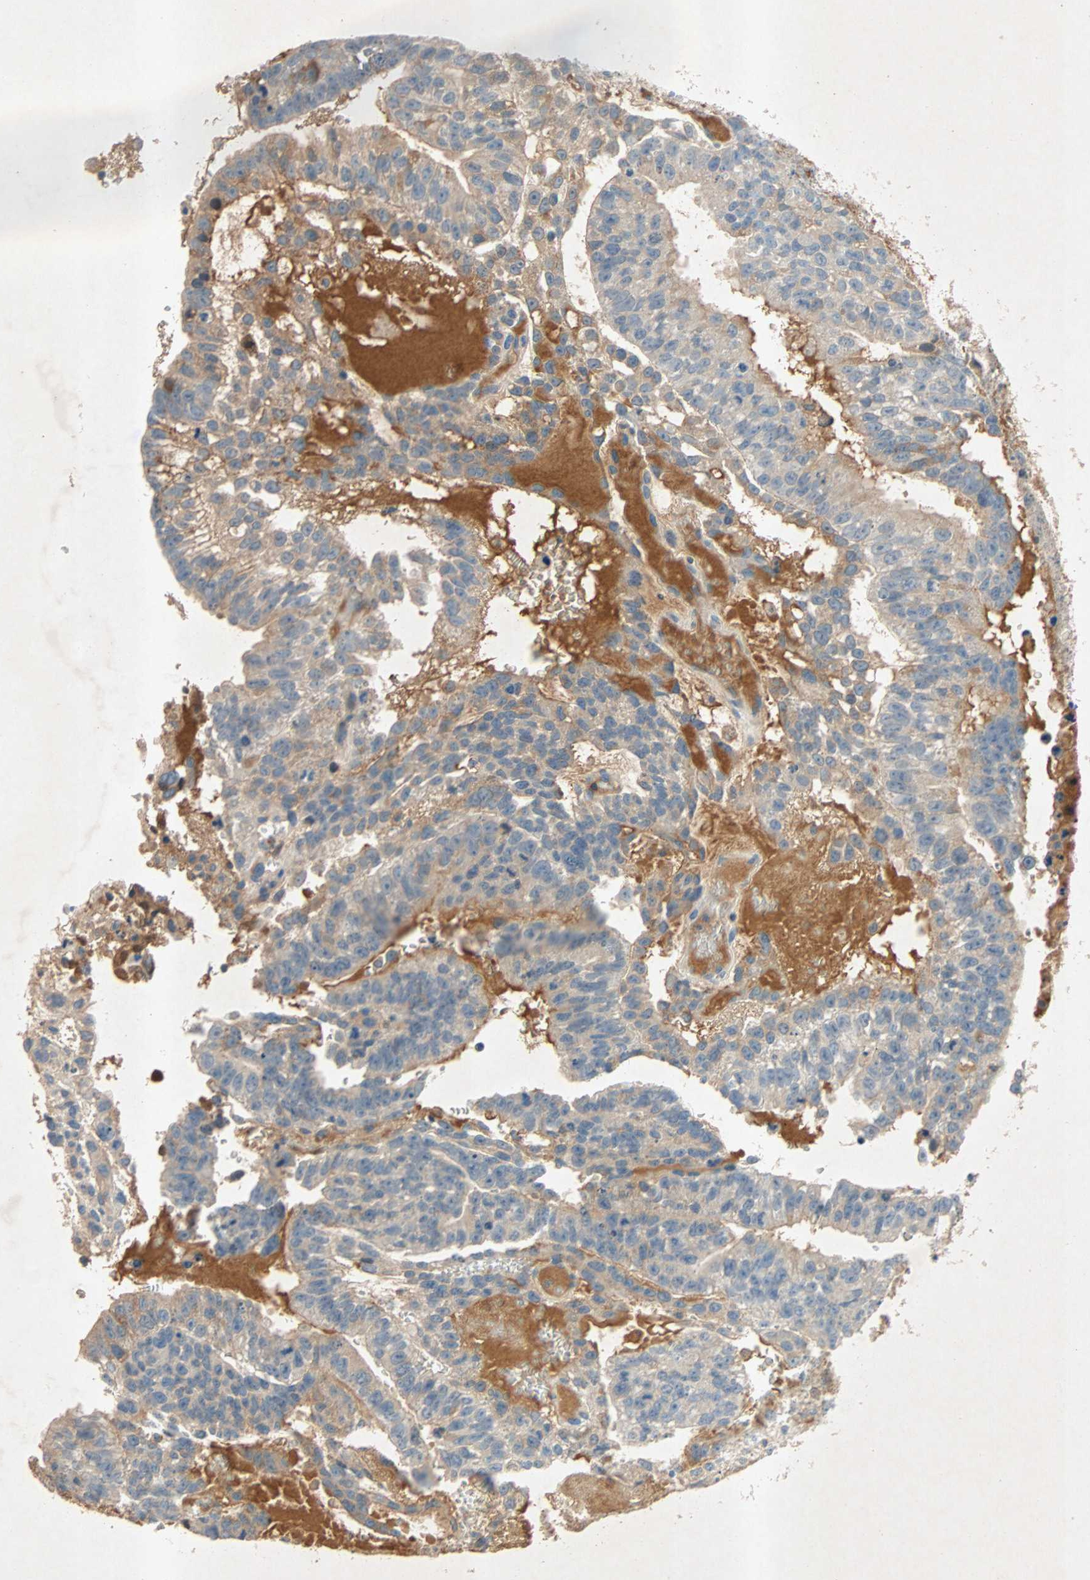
{"staining": {"intensity": "weak", "quantity": ">75%", "location": "cytoplasmic/membranous"}, "tissue": "testis cancer", "cell_type": "Tumor cells", "image_type": "cancer", "snomed": [{"axis": "morphology", "description": "Seminoma, NOS"}, {"axis": "morphology", "description": "Carcinoma, Embryonal, NOS"}, {"axis": "topography", "description": "Testis"}], "caption": "Protein staining of testis cancer (embryonal carcinoma) tissue demonstrates weak cytoplasmic/membranous staining in approximately >75% of tumor cells. Using DAB (brown) and hematoxylin (blue) stains, captured at high magnification using brightfield microscopy.", "gene": "XYLT1", "patient": {"sex": "male", "age": 52}}